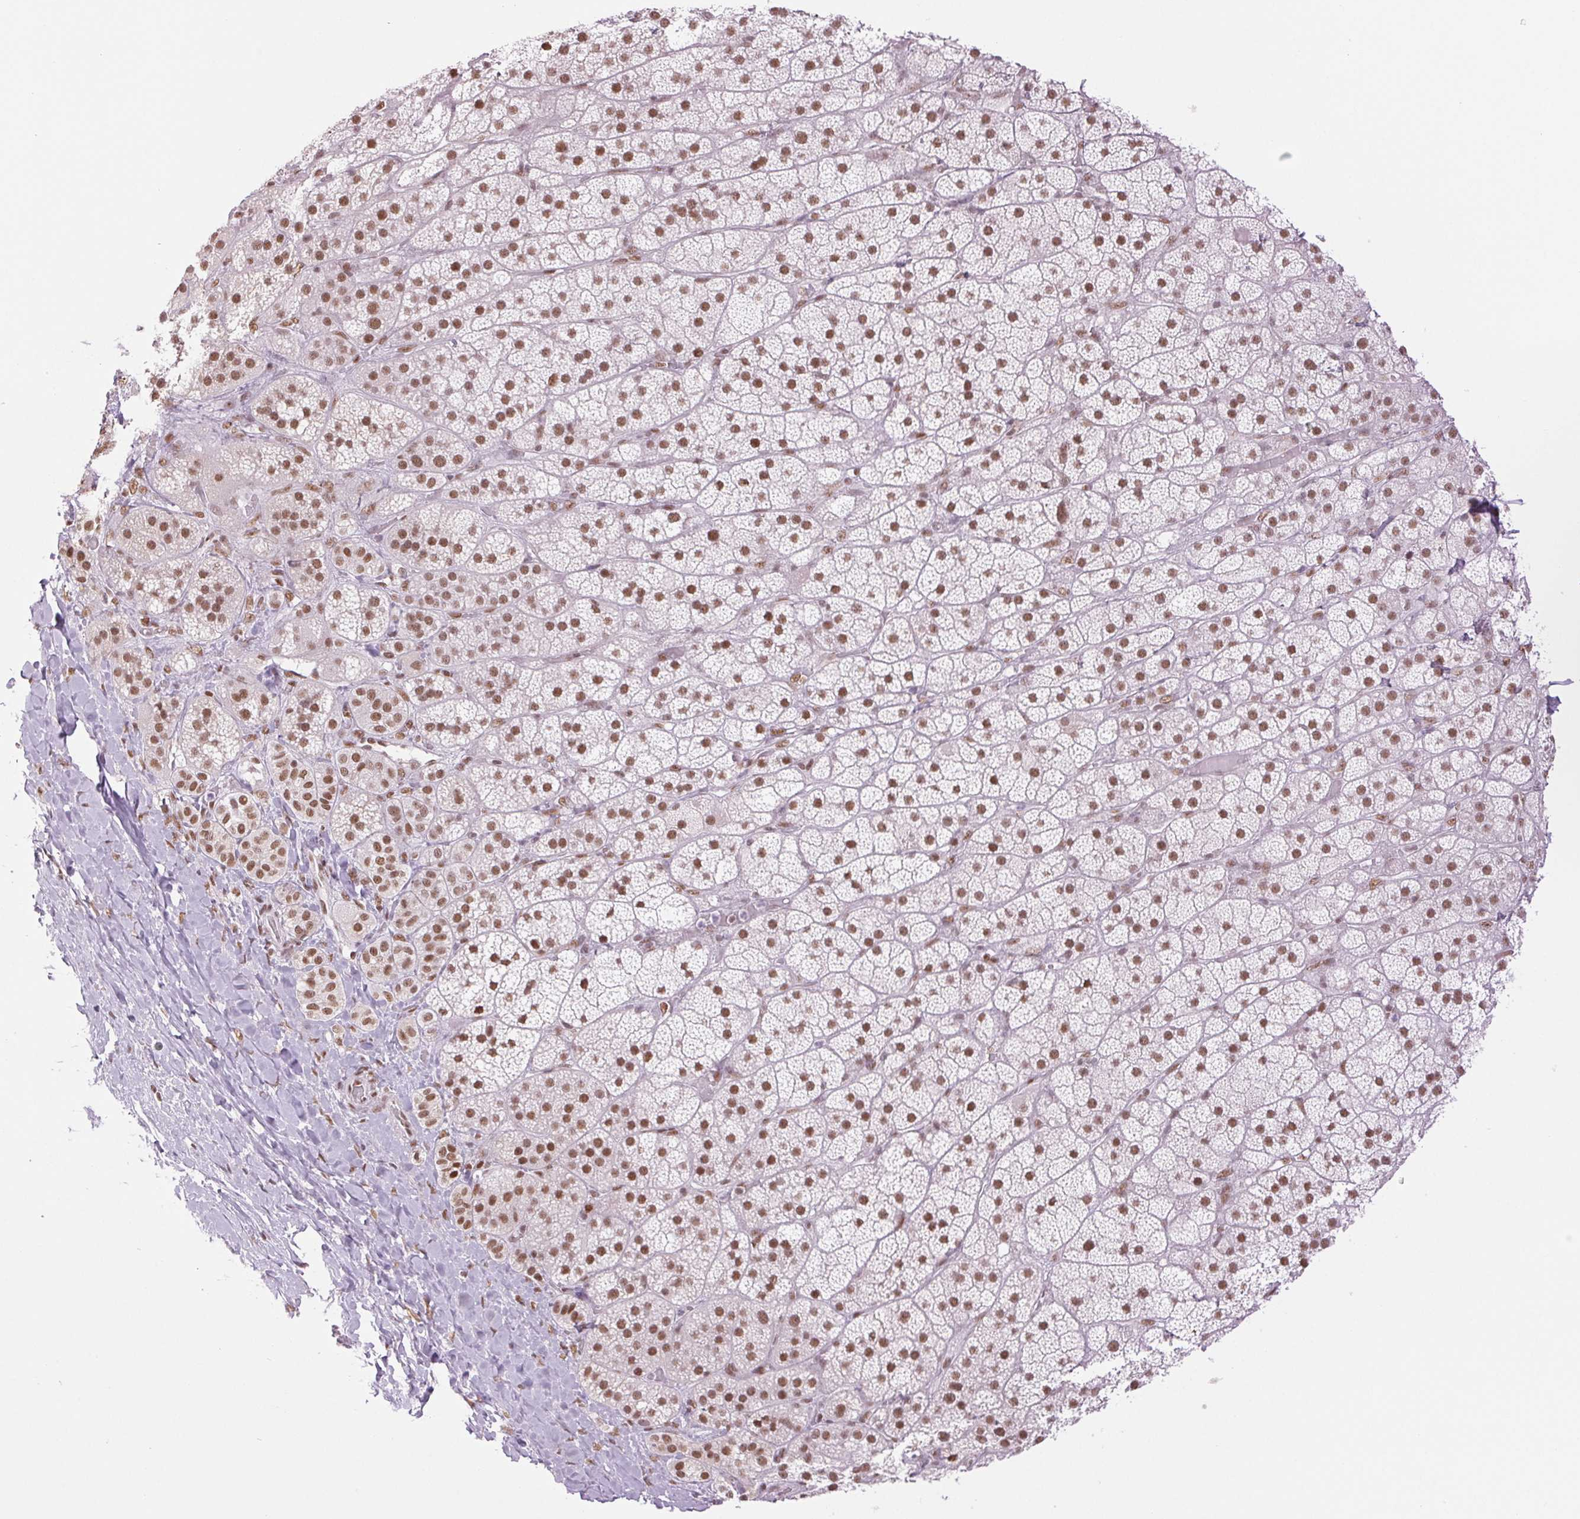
{"staining": {"intensity": "moderate", "quantity": ">75%", "location": "nuclear"}, "tissue": "adrenal gland", "cell_type": "Glandular cells", "image_type": "normal", "snomed": [{"axis": "morphology", "description": "Normal tissue, NOS"}, {"axis": "topography", "description": "Adrenal gland"}], "caption": "IHC staining of unremarkable adrenal gland, which reveals medium levels of moderate nuclear positivity in about >75% of glandular cells indicating moderate nuclear protein expression. The staining was performed using DAB (brown) for protein detection and nuclei were counterstained in hematoxylin (blue).", "gene": "ZFR2", "patient": {"sex": "male", "age": 57}}